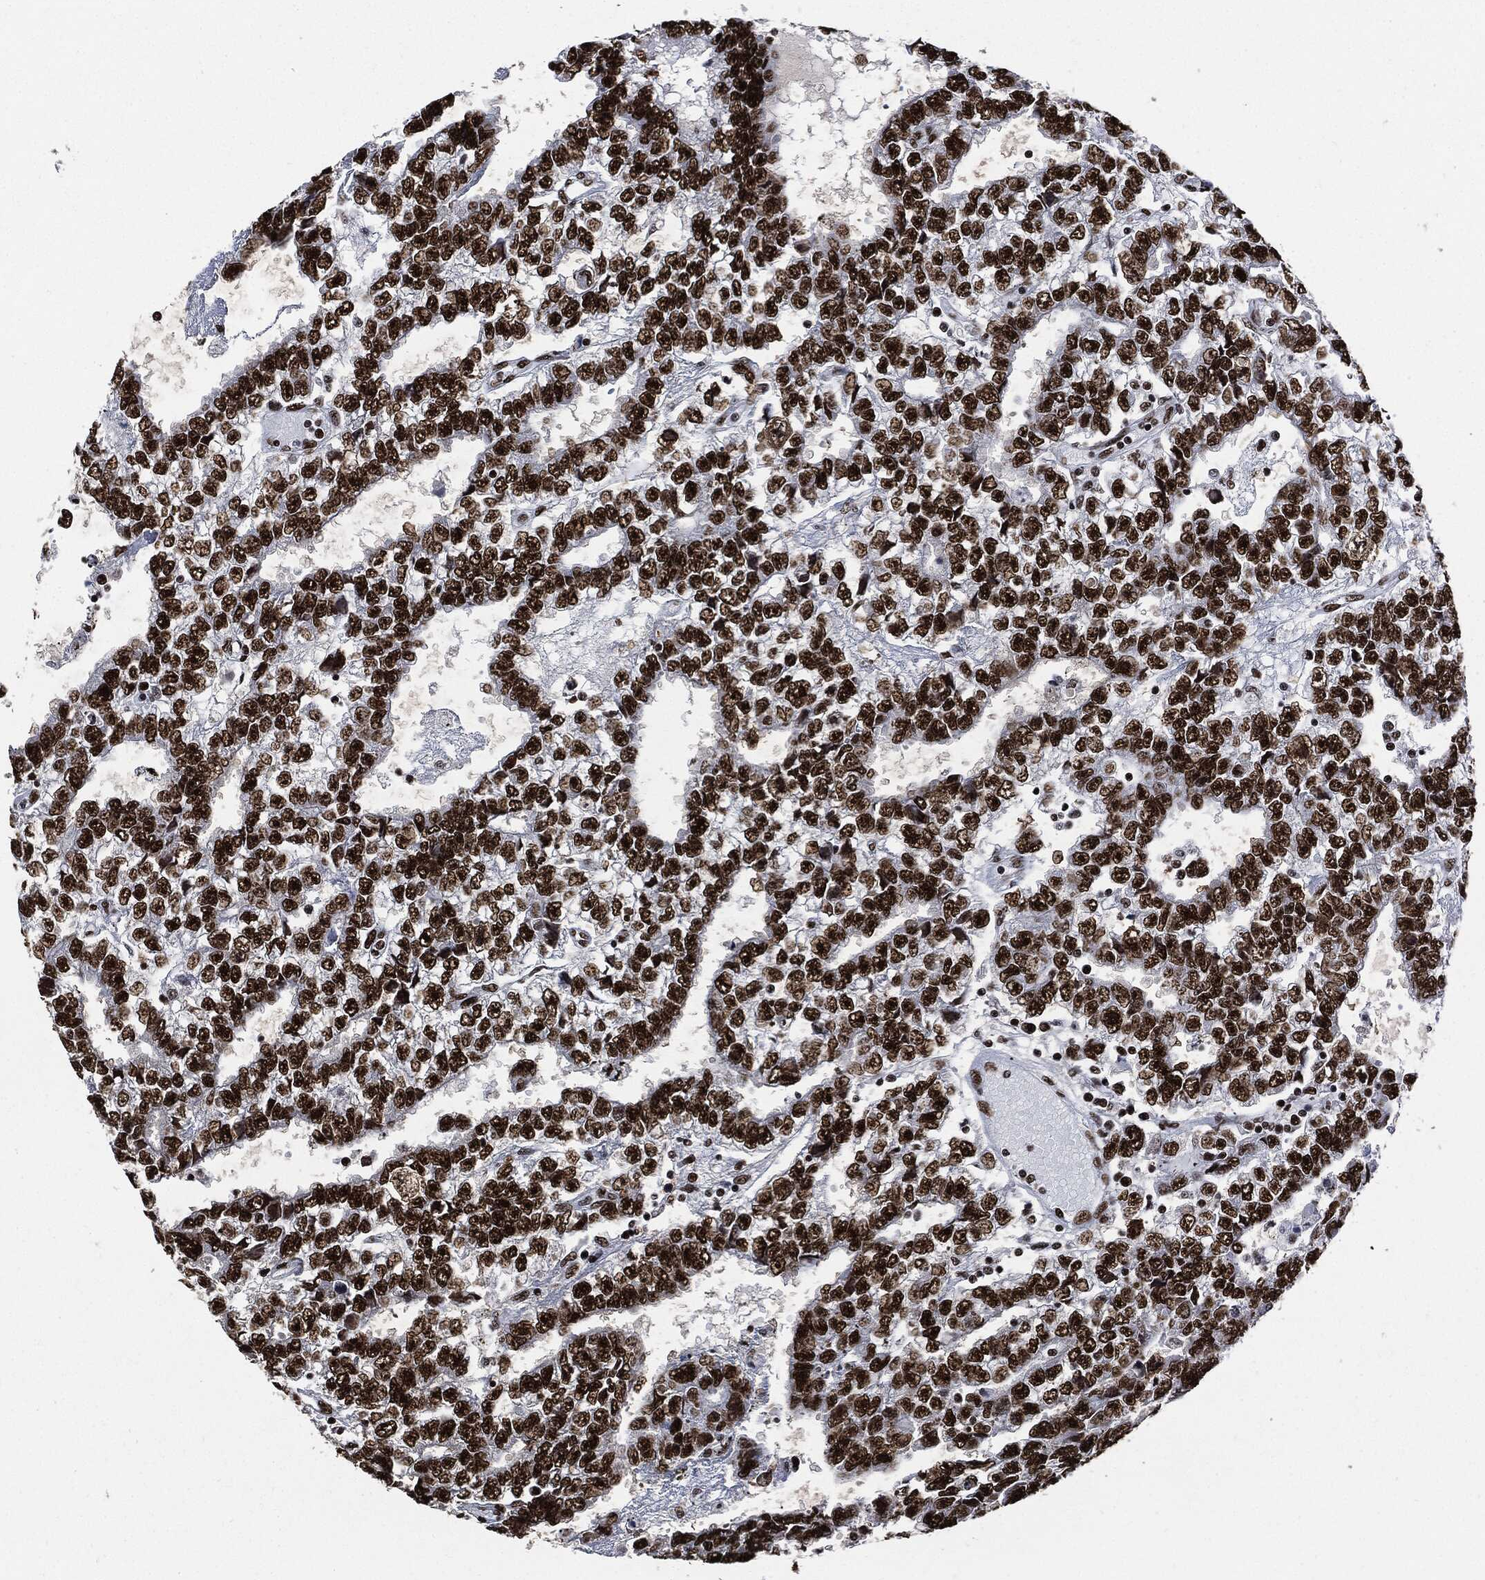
{"staining": {"intensity": "strong", "quantity": ">75%", "location": "nuclear"}, "tissue": "testis cancer", "cell_type": "Tumor cells", "image_type": "cancer", "snomed": [{"axis": "morphology", "description": "Carcinoma, Embryonal, NOS"}, {"axis": "topography", "description": "Testis"}], "caption": "High-magnification brightfield microscopy of embryonal carcinoma (testis) stained with DAB (3,3'-diaminobenzidine) (brown) and counterstained with hematoxylin (blue). tumor cells exhibit strong nuclear positivity is identified in approximately>75% of cells. (DAB (3,3'-diaminobenzidine) IHC, brown staining for protein, blue staining for nuclei).", "gene": "RECQL", "patient": {"sex": "male", "age": 25}}